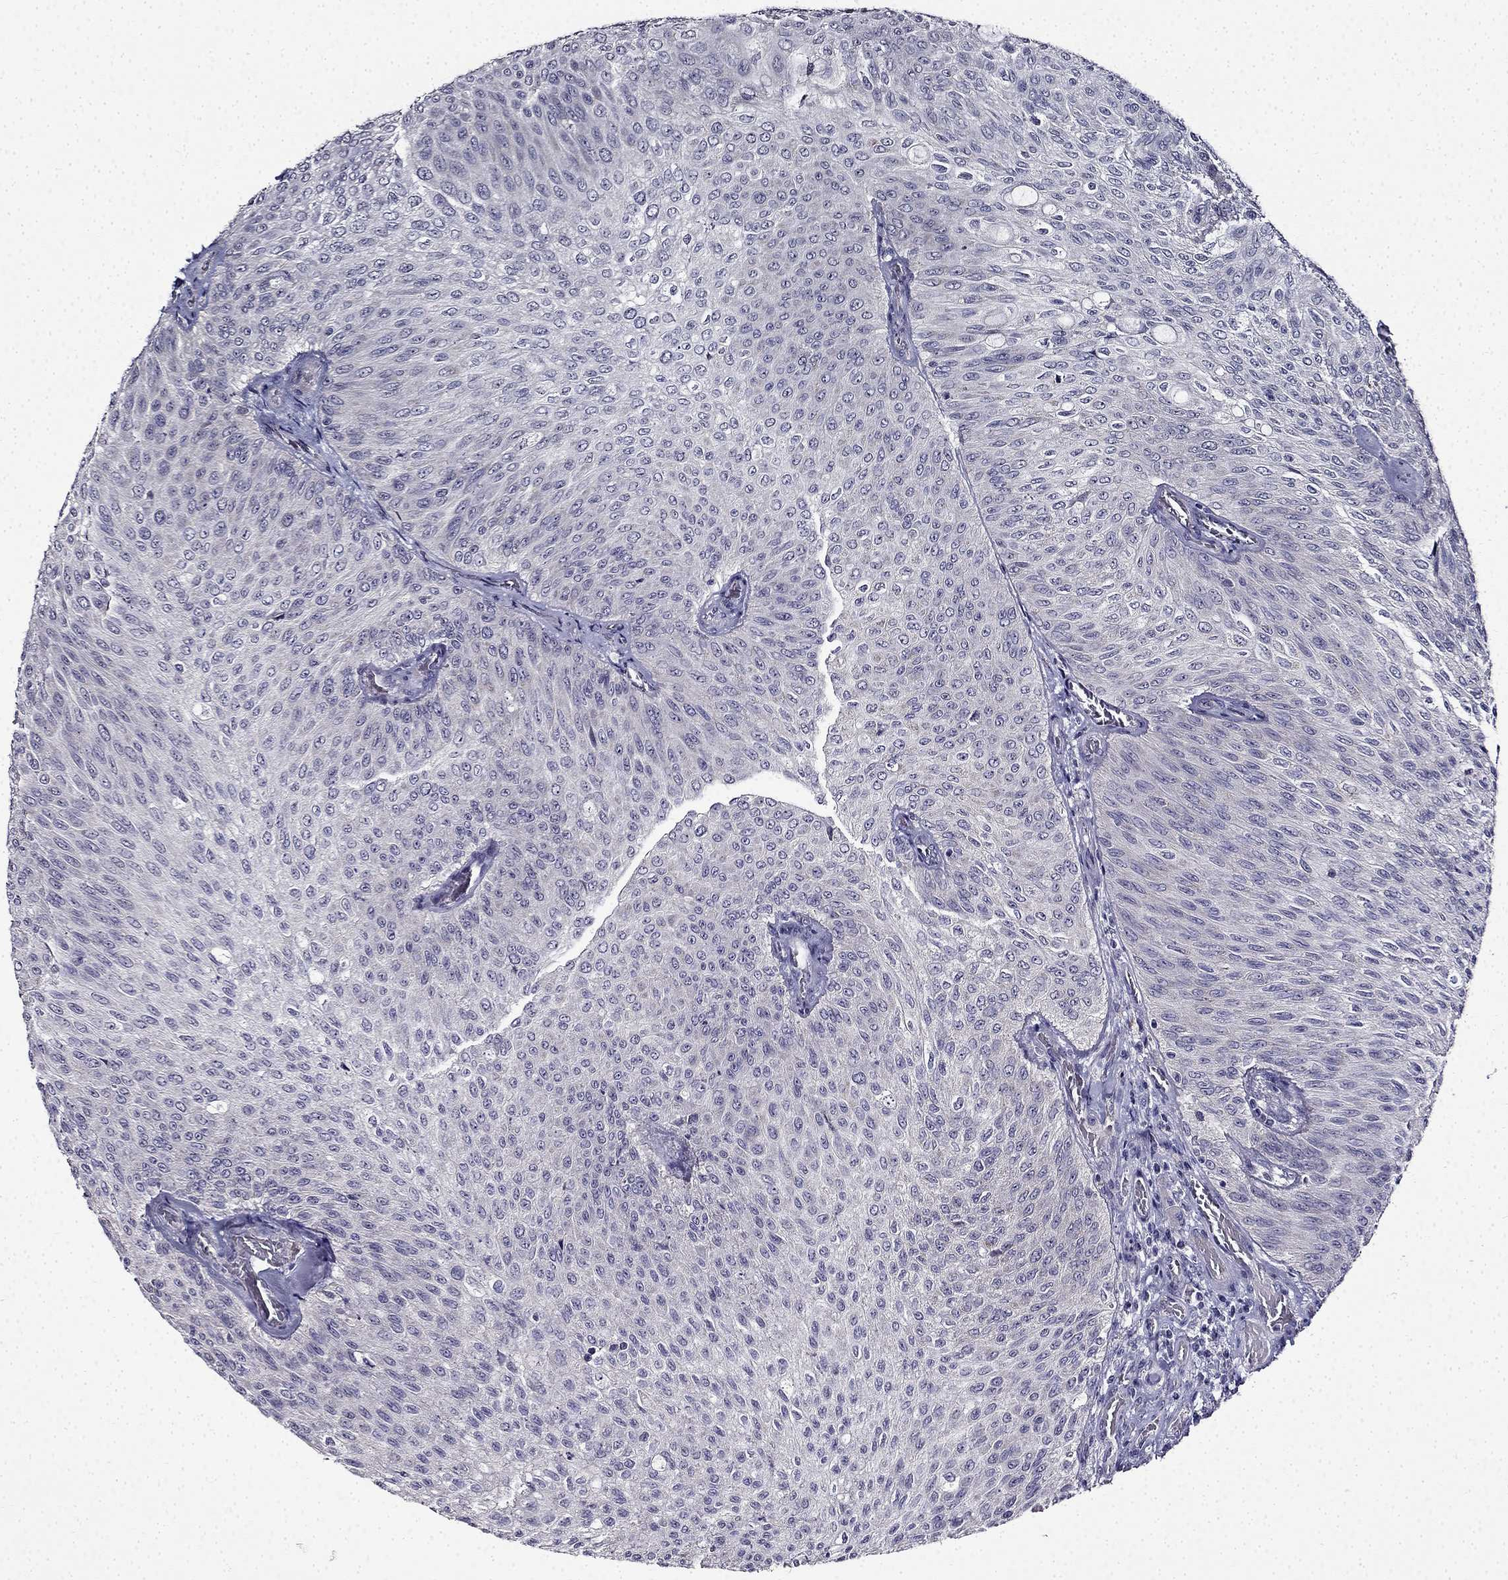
{"staining": {"intensity": "negative", "quantity": "none", "location": "none"}, "tissue": "urothelial cancer", "cell_type": "Tumor cells", "image_type": "cancer", "snomed": [{"axis": "morphology", "description": "Urothelial carcinoma, Low grade"}, {"axis": "topography", "description": "Ureter, NOS"}, {"axis": "topography", "description": "Urinary bladder"}], "caption": "DAB immunohistochemical staining of human low-grade urothelial carcinoma reveals no significant positivity in tumor cells.", "gene": "TMEM266", "patient": {"sex": "male", "age": 78}}